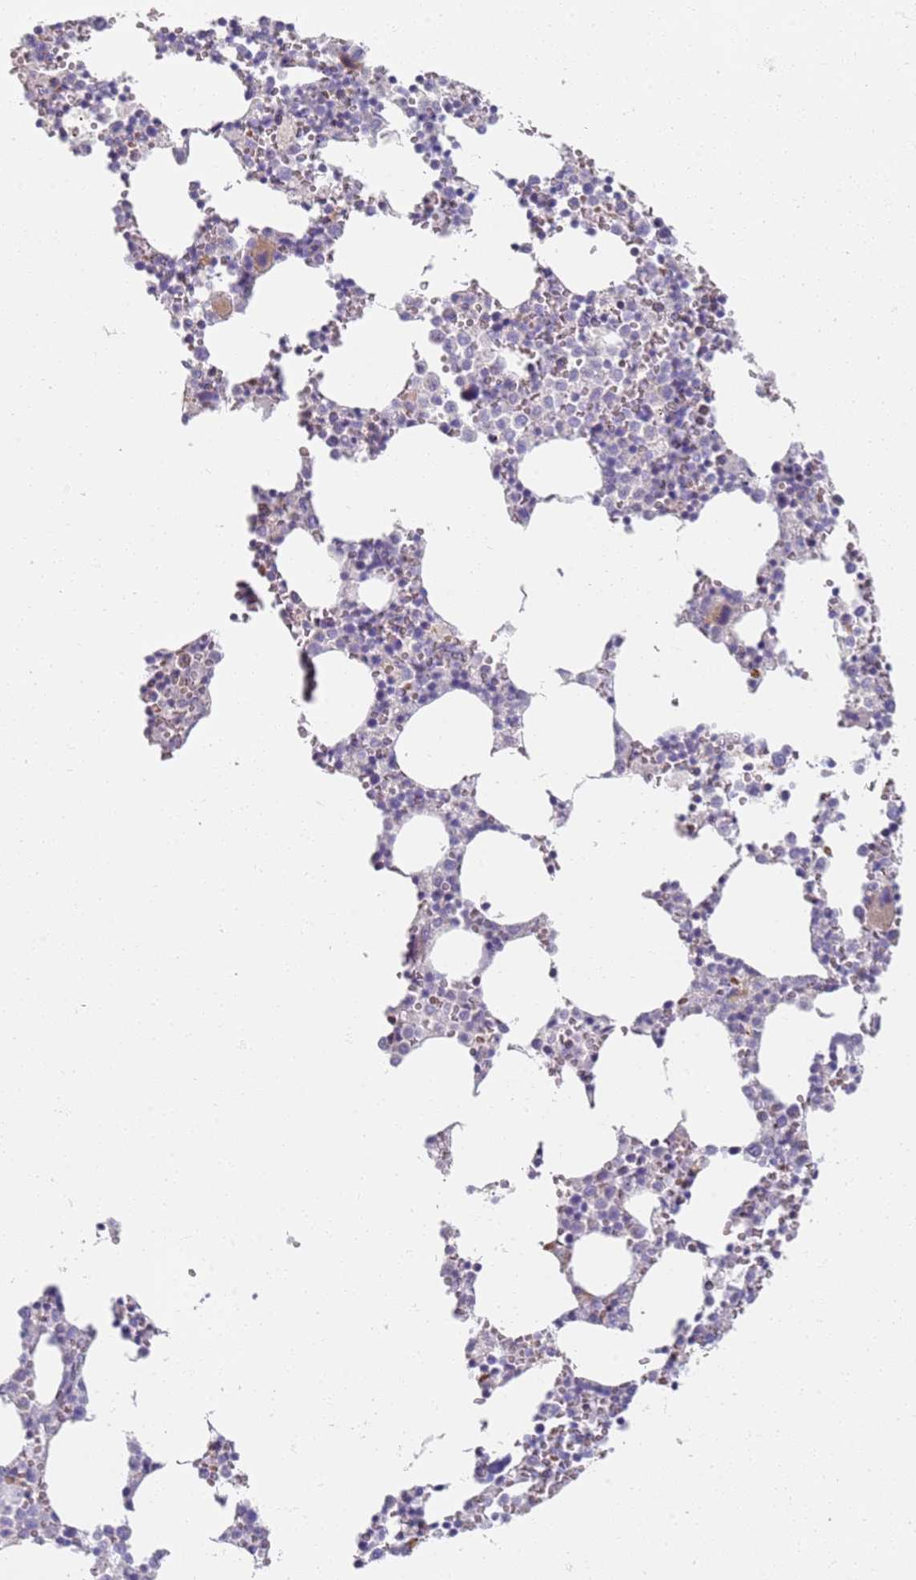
{"staining": {"intensity": "moderate", "quantity": "<25%", "location": "cytoplasmic/membranous"}, "tissue": "bone marrow", "cell_type": "Hematopoietic cells", "image_type": "normal", "snomed": [{"axis": "morphology", "description": "Normal tissue, NOS"}, {"axis": "topography", "description": "Bone marrow"}], "caption": "Immunohistochemical staining of unremarkable bone marrow demonstrates <25% levels of moderate cytoplasmic/membranous protein positivity in about <25% of hematopoietic cells.", "gene": "CD40LG", "patient": {"sex": "female", "age": 64}}